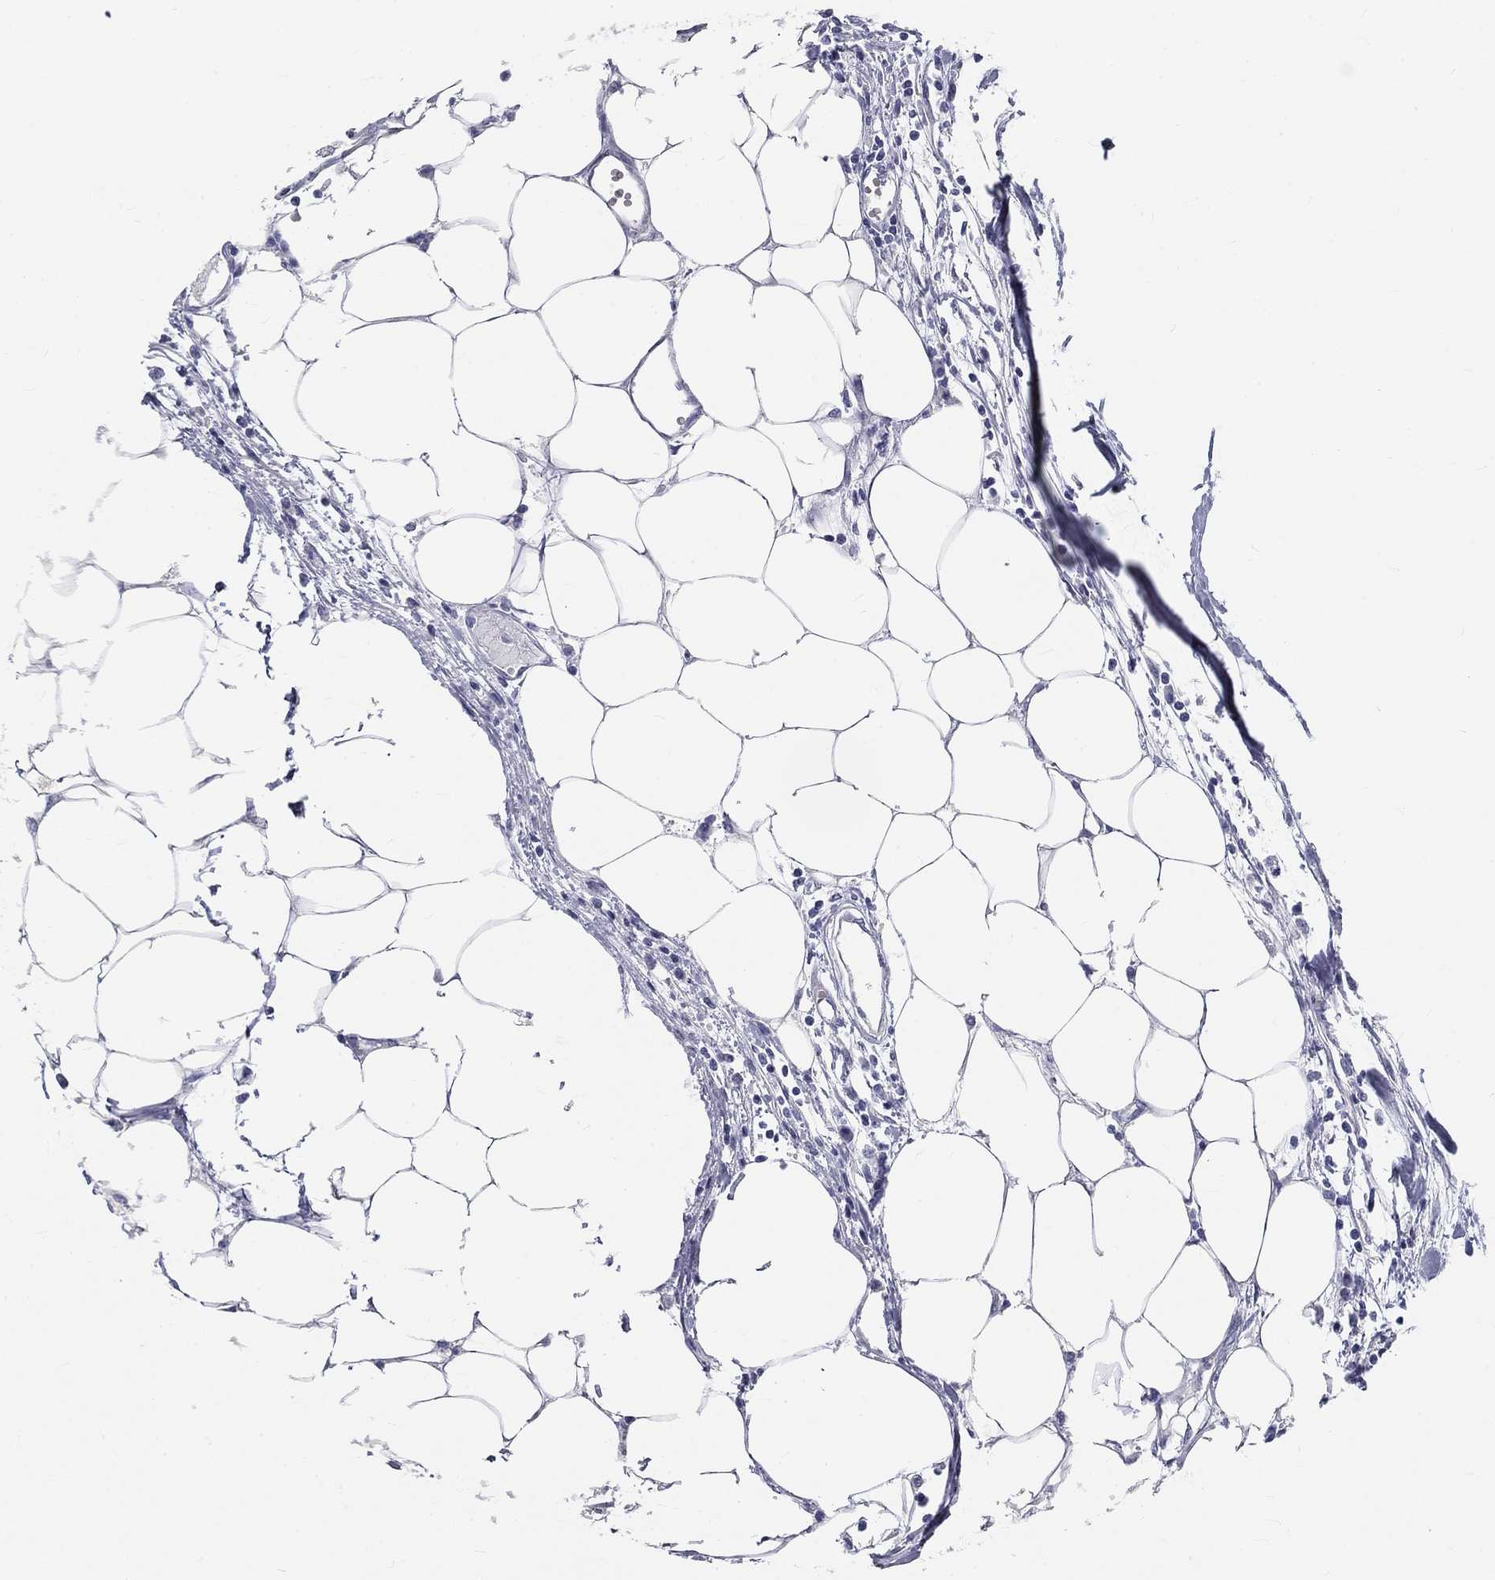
{"staining": {"intensity": "negative", "quantity": "none", "location": "none"}, "tissue": "carcinoid", "cell_type": "Tumor cells", "image_type": "cancer", "snomed": [{"axis": "morphology", "description": "Carcinoid, malignant, NOS"}, {"axis": "topography", "description": "Colon"}], "caption": "The photomicrograph shows no staining of tumor cells in carcinoid. (Brightfield microscopy of DAB (3,3'-diaminobenzidine) immunohistochemistry (IHC) at high magnification).", "gene": "GALNTL5", "patient": {"sex": "male", "age": 81}}